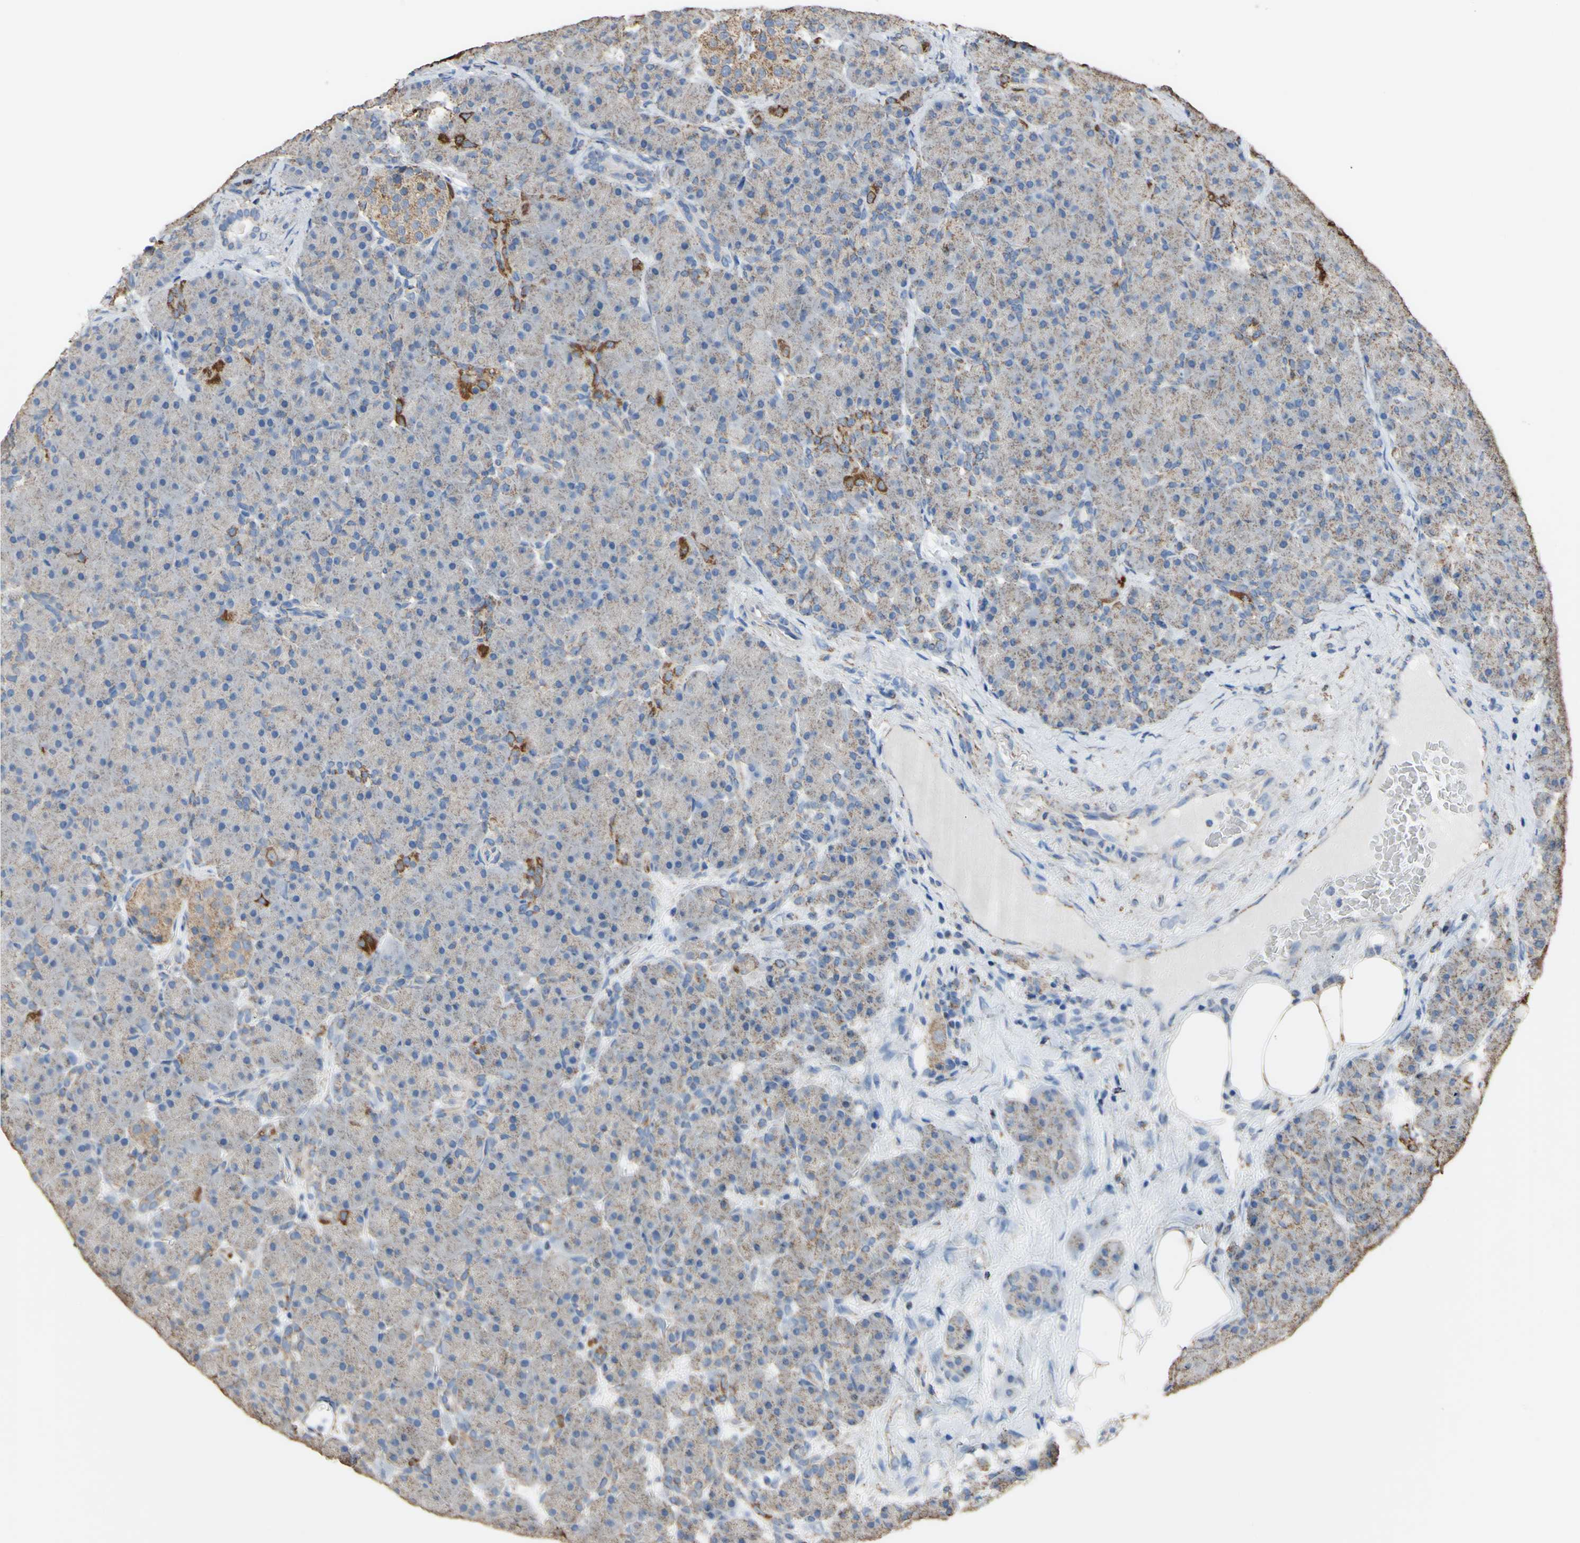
{"staining": {"intensity": "moderate", "quantity": "25%-75%", "location": "cytoplasmic/membranous"}, "tissue": "pancreas", "cell_type": "Exocrine glandular cells", "image_type": "normal", "snomed": [{"axis": "morphology", "description": "Normal tissue, NOS"}, {"axis": "topography", "description": "Pancreas"}], "caption": "Unremarkable pancreas was stained to show a protein in brown. There is medium levels of moderate cytoplasmic/membranous positivity in about 25%-75% of exocrine glandular cells.", "gene": "CMKLR2", "patient": {"sex": "male", "age": 66}}